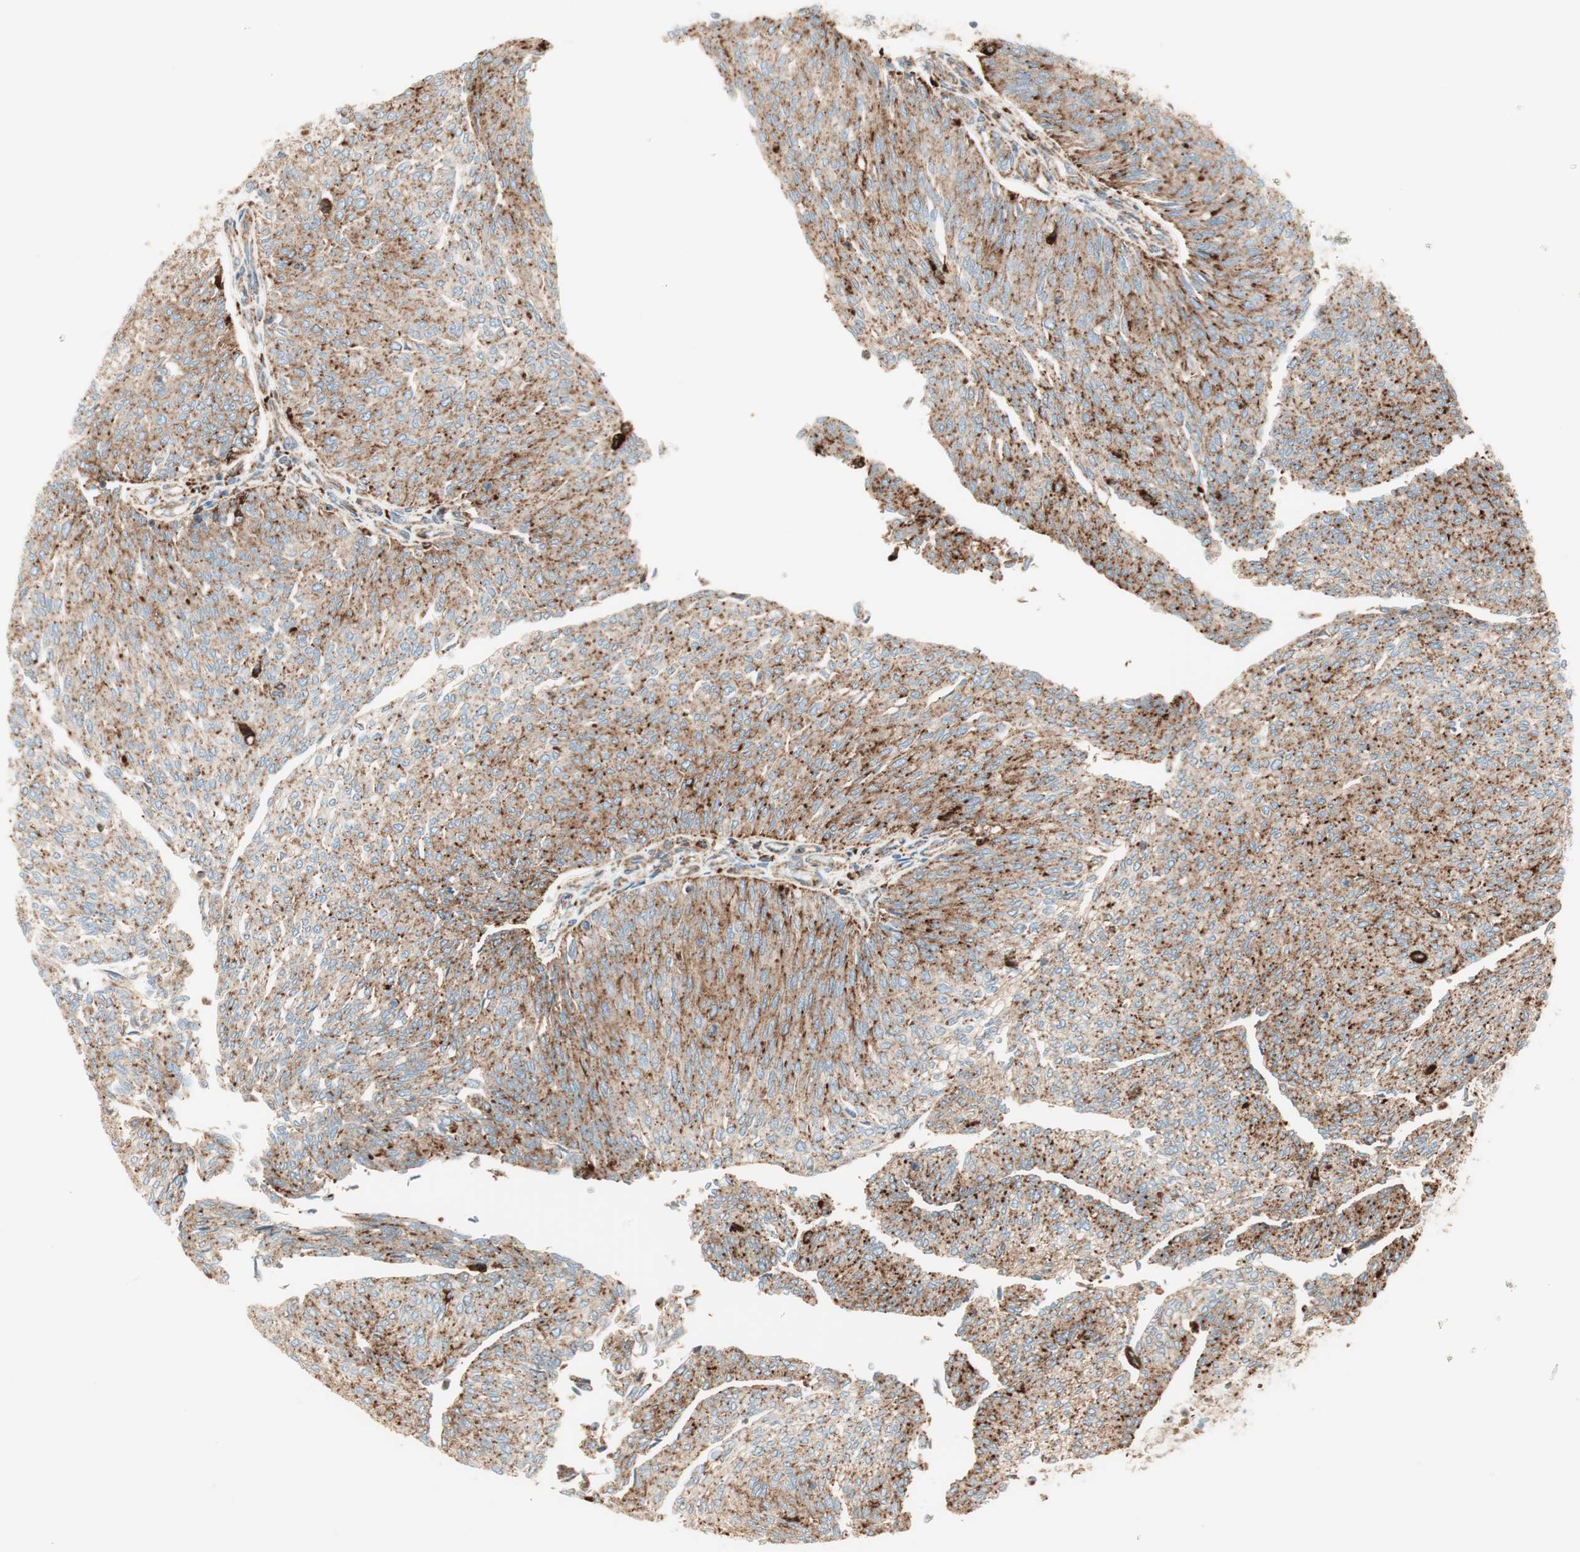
{"staining": {"intensity": "moderate", "quantity": ">75%", "location": "cytoplasmic/membranous"}, "tissue": "urothelial cancer", "cell_type": "Tumor cells", "image_type": "cancer", "snomed": [{"axis": "morphology", "description": "Urothelial carcinoma, Low grade"}, {"axis": "topography", "description": "Urinary bladder"}], "caption": "Moderate cytoplasmic/membranous positivity for a protein is identified in about >75% of tumor cells of low-grade urothelial carcinoma using immunohistochemistry (IHC).", "gene": "ATP6V1G1", "patient": {"sex": "female", "age": 79}}